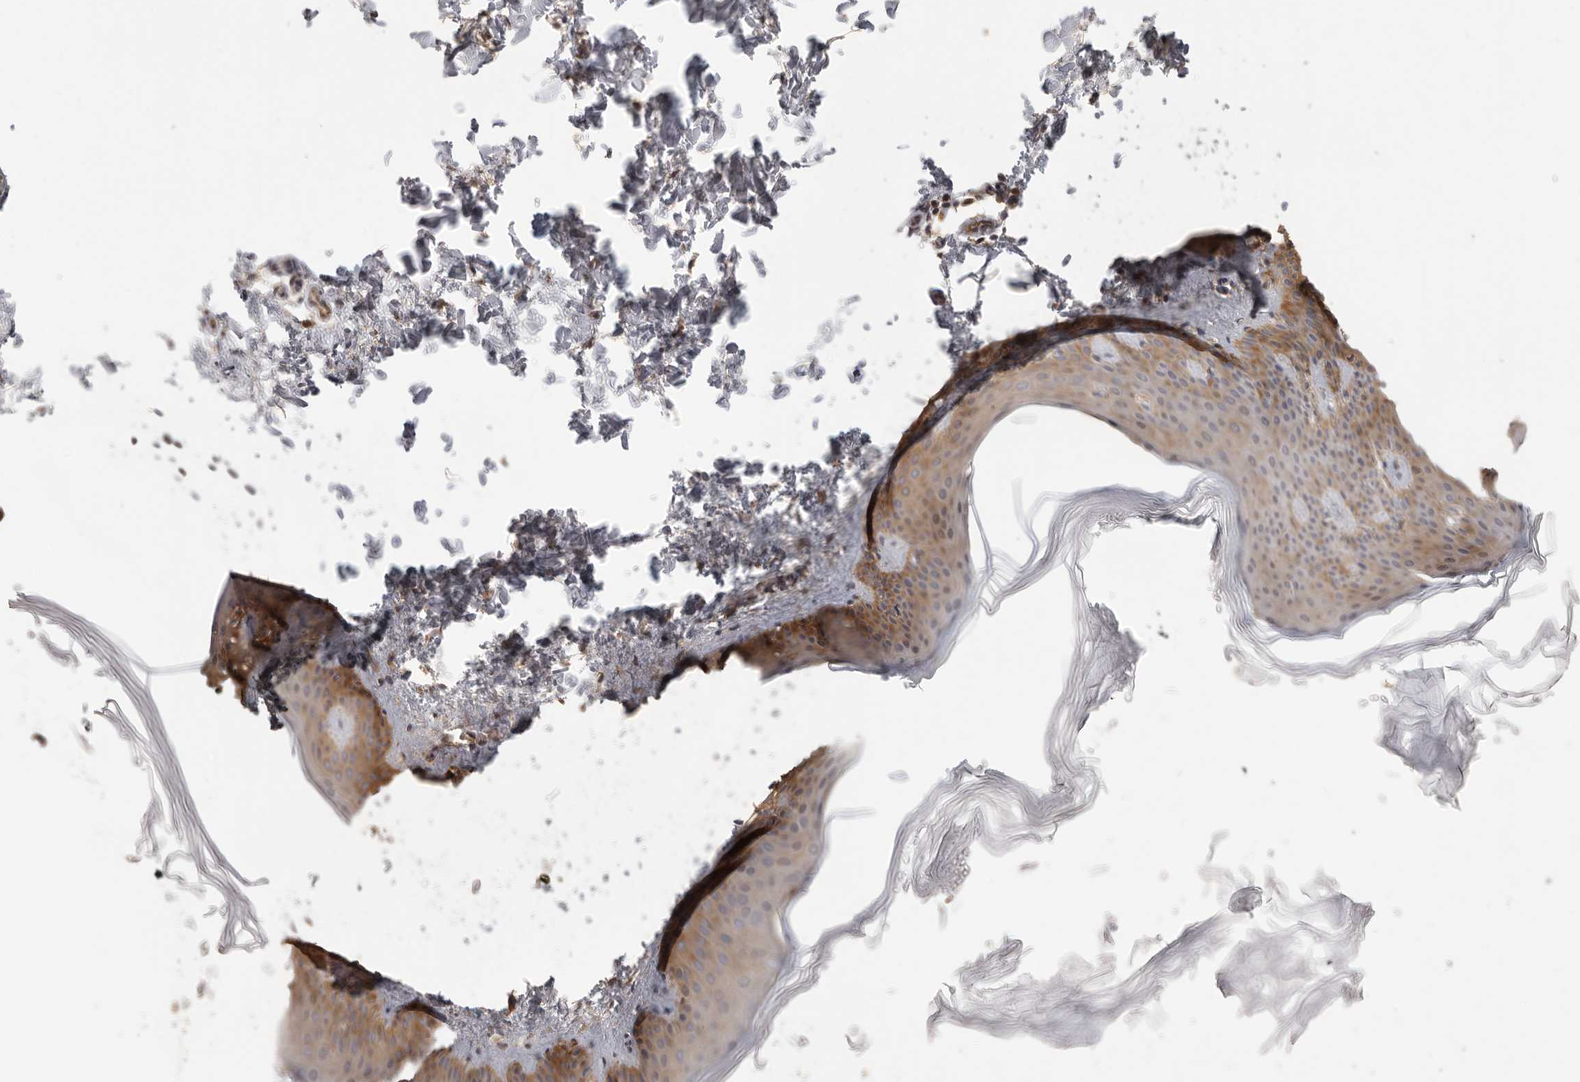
{"staining": {"intensity": "weak", "quantity": ">75%", "location": "cytoplasmic/membranous"}, "tissue": "skin", "cell_type": "Fibroblasts", "image_type": "normal", "snomed": [{"axis": "morphology", "description": "Normal tissue, NOS"}, {"axis": "topography", "description": "Skin"}], "caption": "A brown stain shows weak cytoplasmic/membranous positivity of a protein in fibroblasts of unremarkable human skin. Immunohistochemistry stains the protein in brown and the nuclei are stained blue.", "gene": "BAIAP2", "patient": {"sex": "female", "age": 27}}